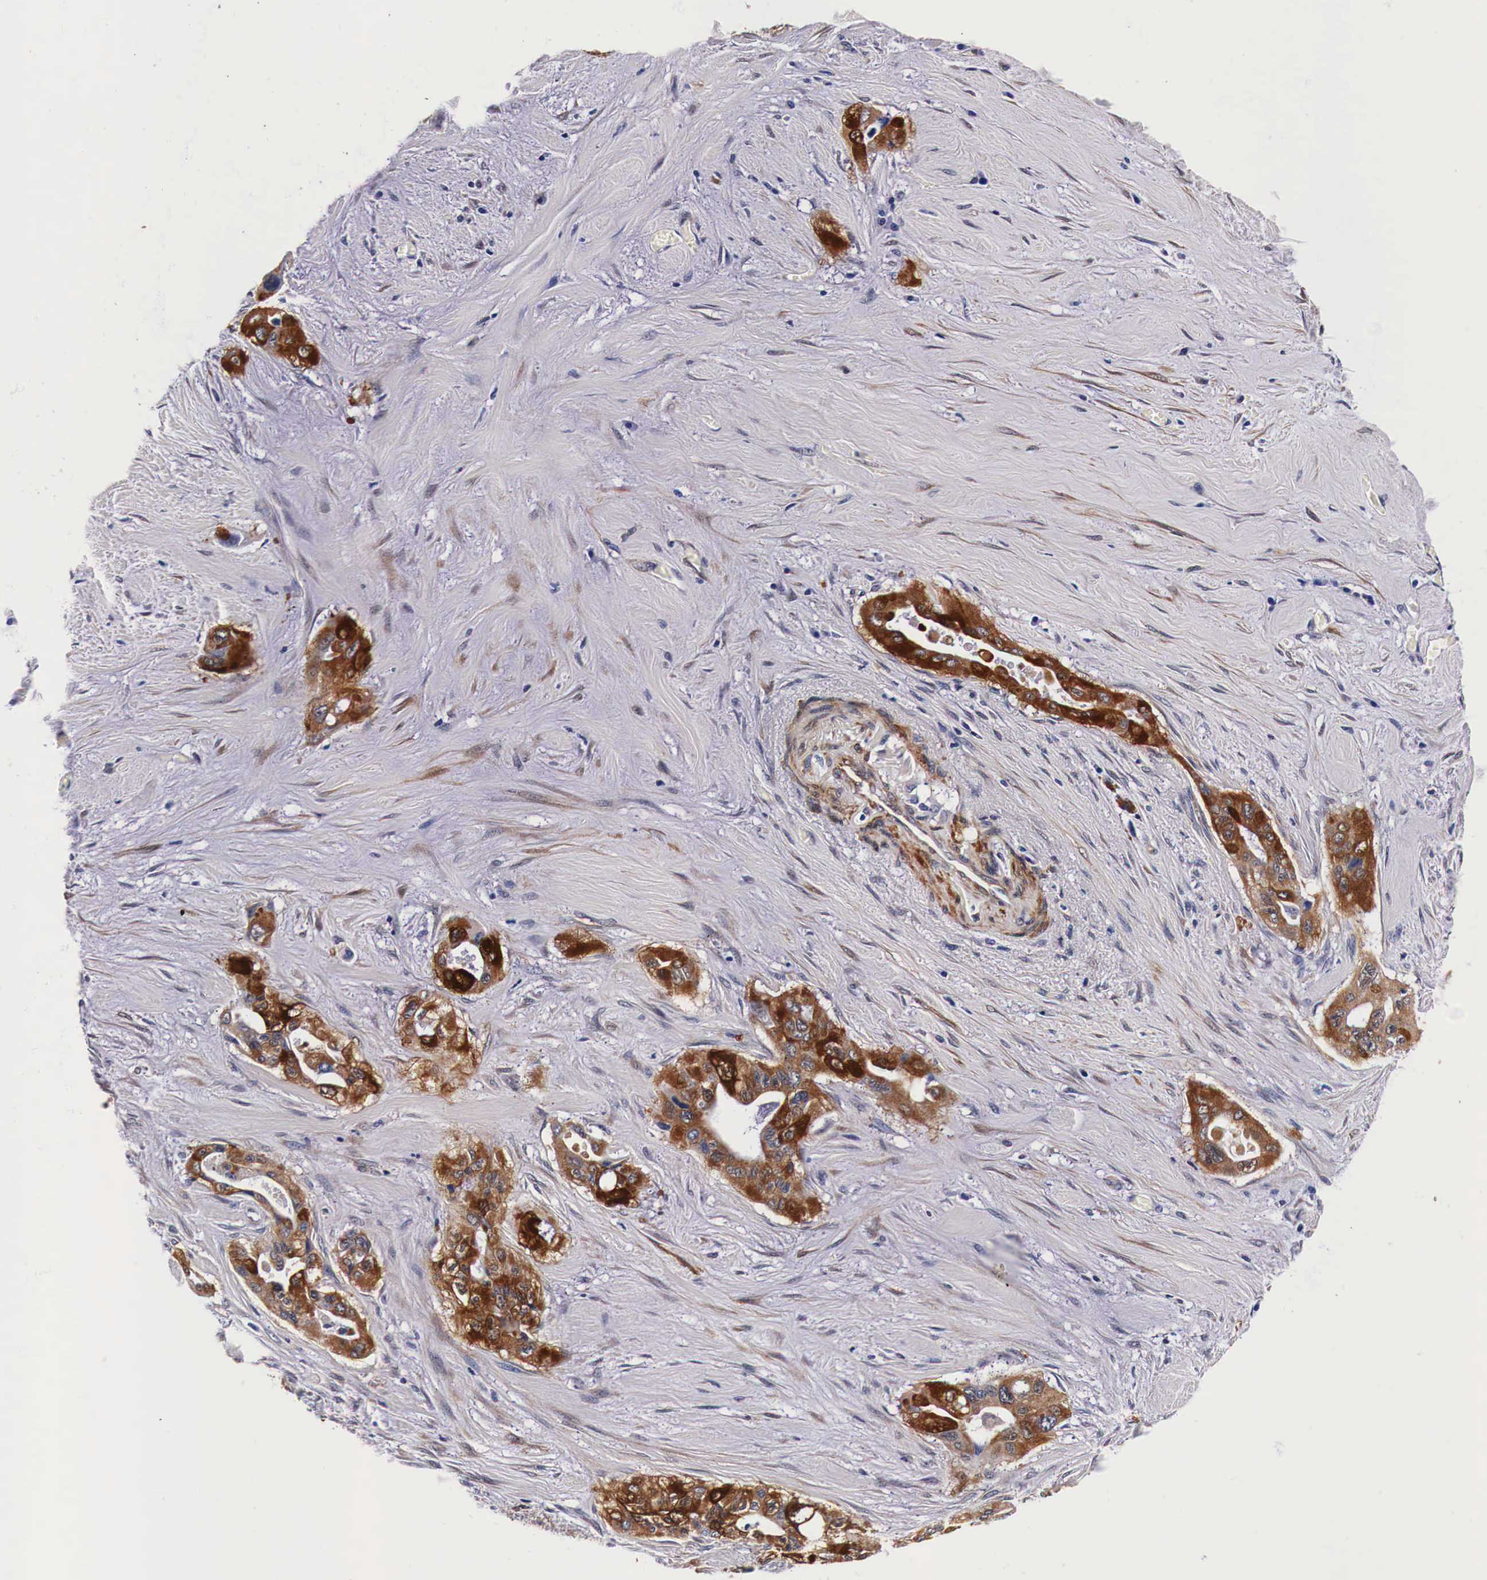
{"staining": {"intensity": "strong", "quantity": "25%-75%", "location": "cytoplasmic/membranous"}, "tissue": "pancreatic cancer", "cell_type": "Tumor cells", "image_type": "cancer", "snomed": [{"axis": "morphology", "description": "Adenocarcinoma, NOS"}, {"axis": "topography", "description": "Pancreas"}], "caption": "High-magnification brightfield microscopy of adenocarcinoma (pancreatic) stained with DAB (brown) and counterstained with hematoxylin (blue). tumor cells exhibit strong cytoplasmic/membranous positivity is seen in approximately25%-75% of cells.", "gene": "HSPB1", "patient": {"sex": "male", "age": 77}}